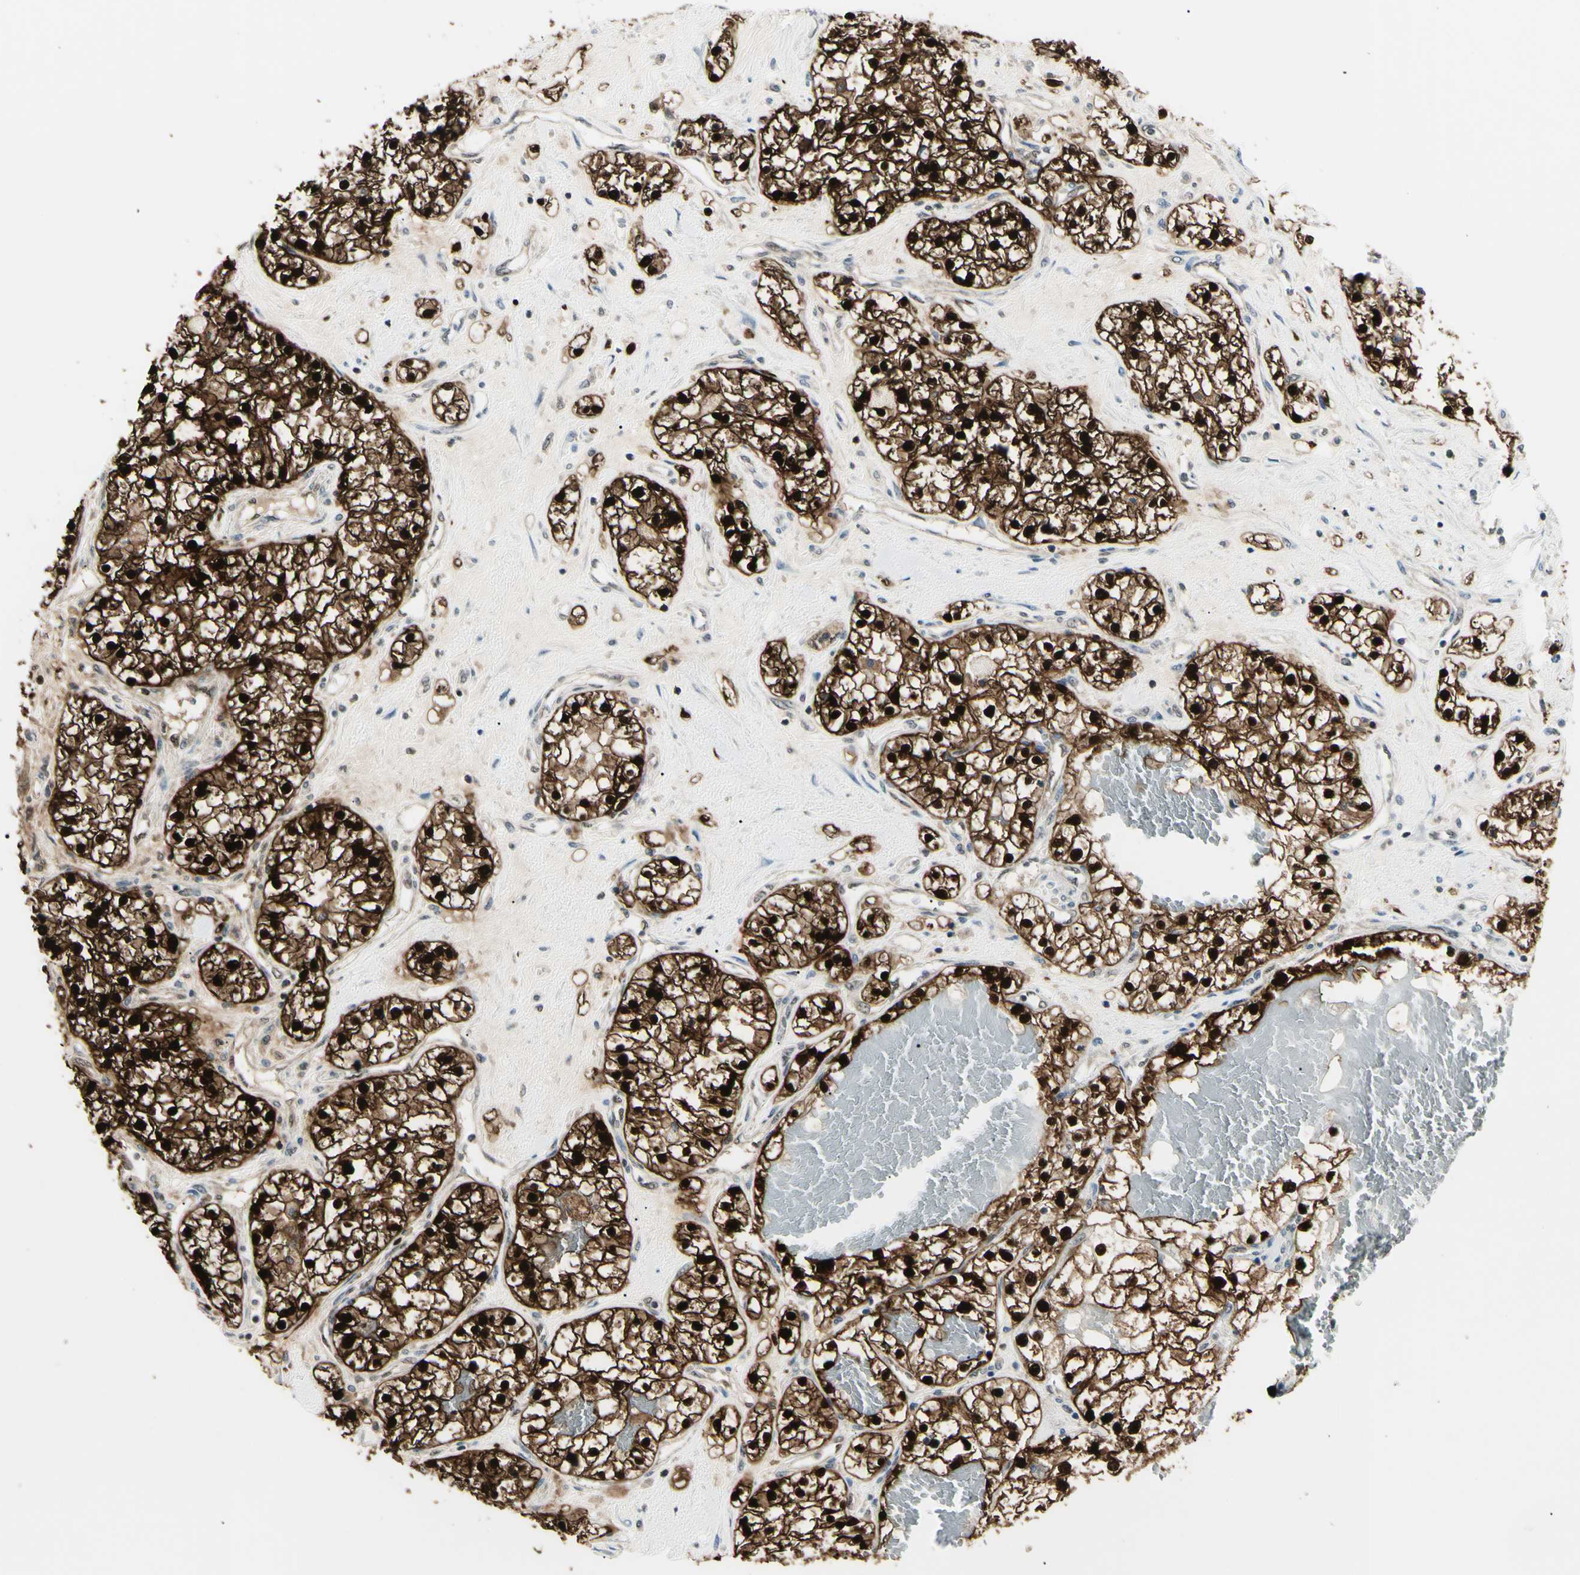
{"staining": {"intensity": "strong", "quantity": ">75%", "location": "cytoplasmic/membranous,nuclear"}, "tissue": "renal cancer", "cell_type": "Tumor cells", "image_type": "cancer", "snomed": [{"axis": "morphology", "description": "Adenocarcinoma, NOS"}, {"axis": "topography", "description": "Kidney"}], "caption": "A high amount of strong cytoplasmic/membranous and nuclear positivity is present in about >75% of tumor cells in renal cancer (adenocarcinoma) tissue. Immunohistochemistry stains the protein of interest in brown and the nuclei are stained blue.", "gene": "PGK1", "patient": {"sex": "male", "age": 68}}